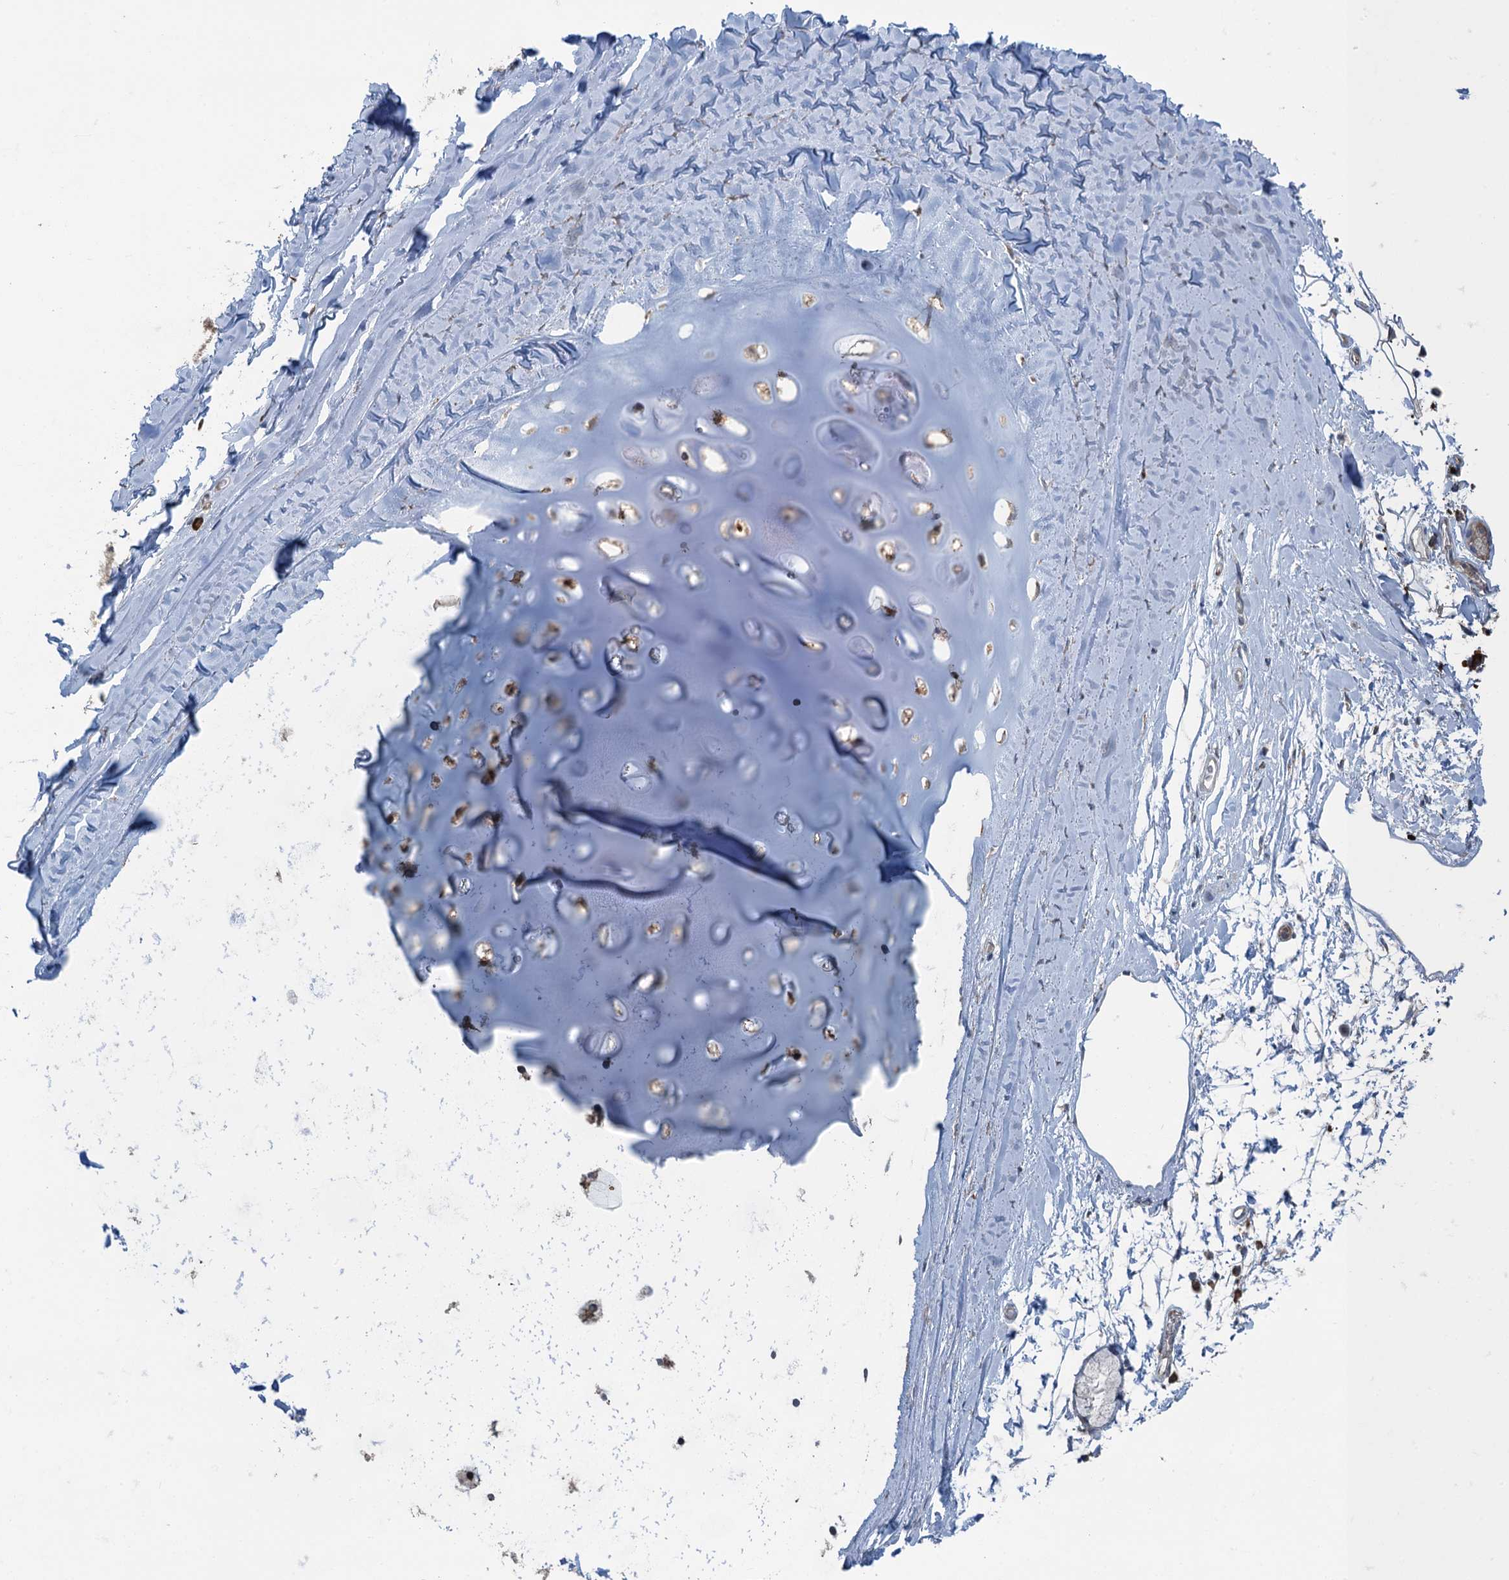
{"staining": {"intensity": "negative", "quantity": "none", "location": "none"}, "tissue": "adipose tissue", "cell_type": "Adipocytes", "image_type": "normal", "snomed": [{"axis": "morphology", "description": "Normal tissue, NOS"}, {"axis": "topography", "description": "Lymph node"}, {"axis": "topography", "description": "Bronchus"}], "caption": "Immunohistochemistry (IHC) image of benign adipose tissue: human adipose tissue stained with DAB (3,3'-diaminobenzidine) displays no significant protein expression in adipocytes. (Stains: DAB immunohistochemistry with hematoxylin counter stain, Microscopy: brightfield microscopy at high magnification).", "gene": "TEX35", "patient": {"sex": "male", "age": 63}}